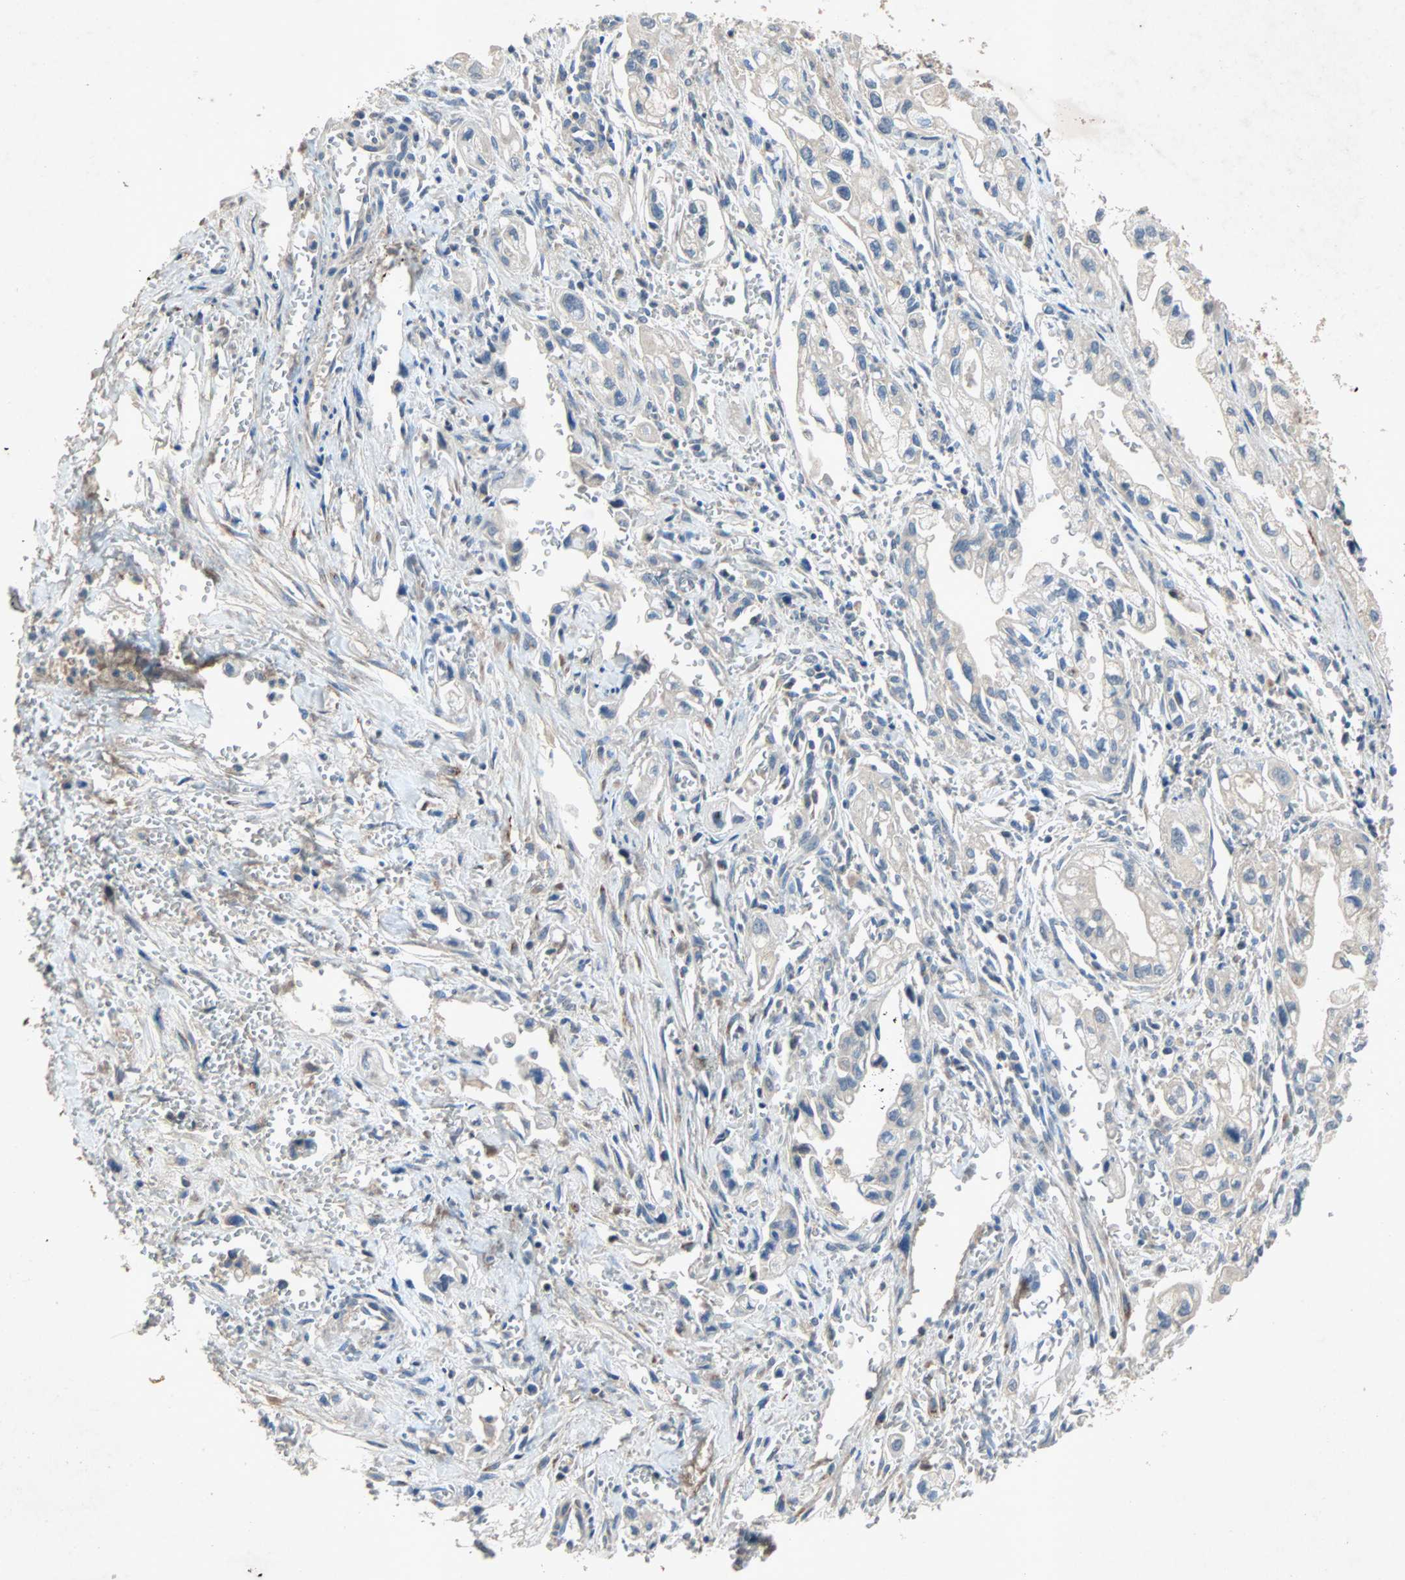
{"staining": {"intensity": "weak", "quantity": "25%-75%", "location": "cytoplasmic/membranous"}, "tissue": "pancreatic cancer", "cell_type": "Tumor cells", "image_type": "cancer", "snomed": [{"axis": "morphology", "description": "Adenocarcinoma, NOS"}, {"axis": "topography", "description": "Pancreas"}], "caption": "Brown immunohistochemical staining in human adenocarcinoma (pancreatic) reveals weak cytoplasmic/membranous expression in approximately 25%-75% of tumor cells.", "gene": "XYLT1", "patient": {"sex": "male", "age": 74}}